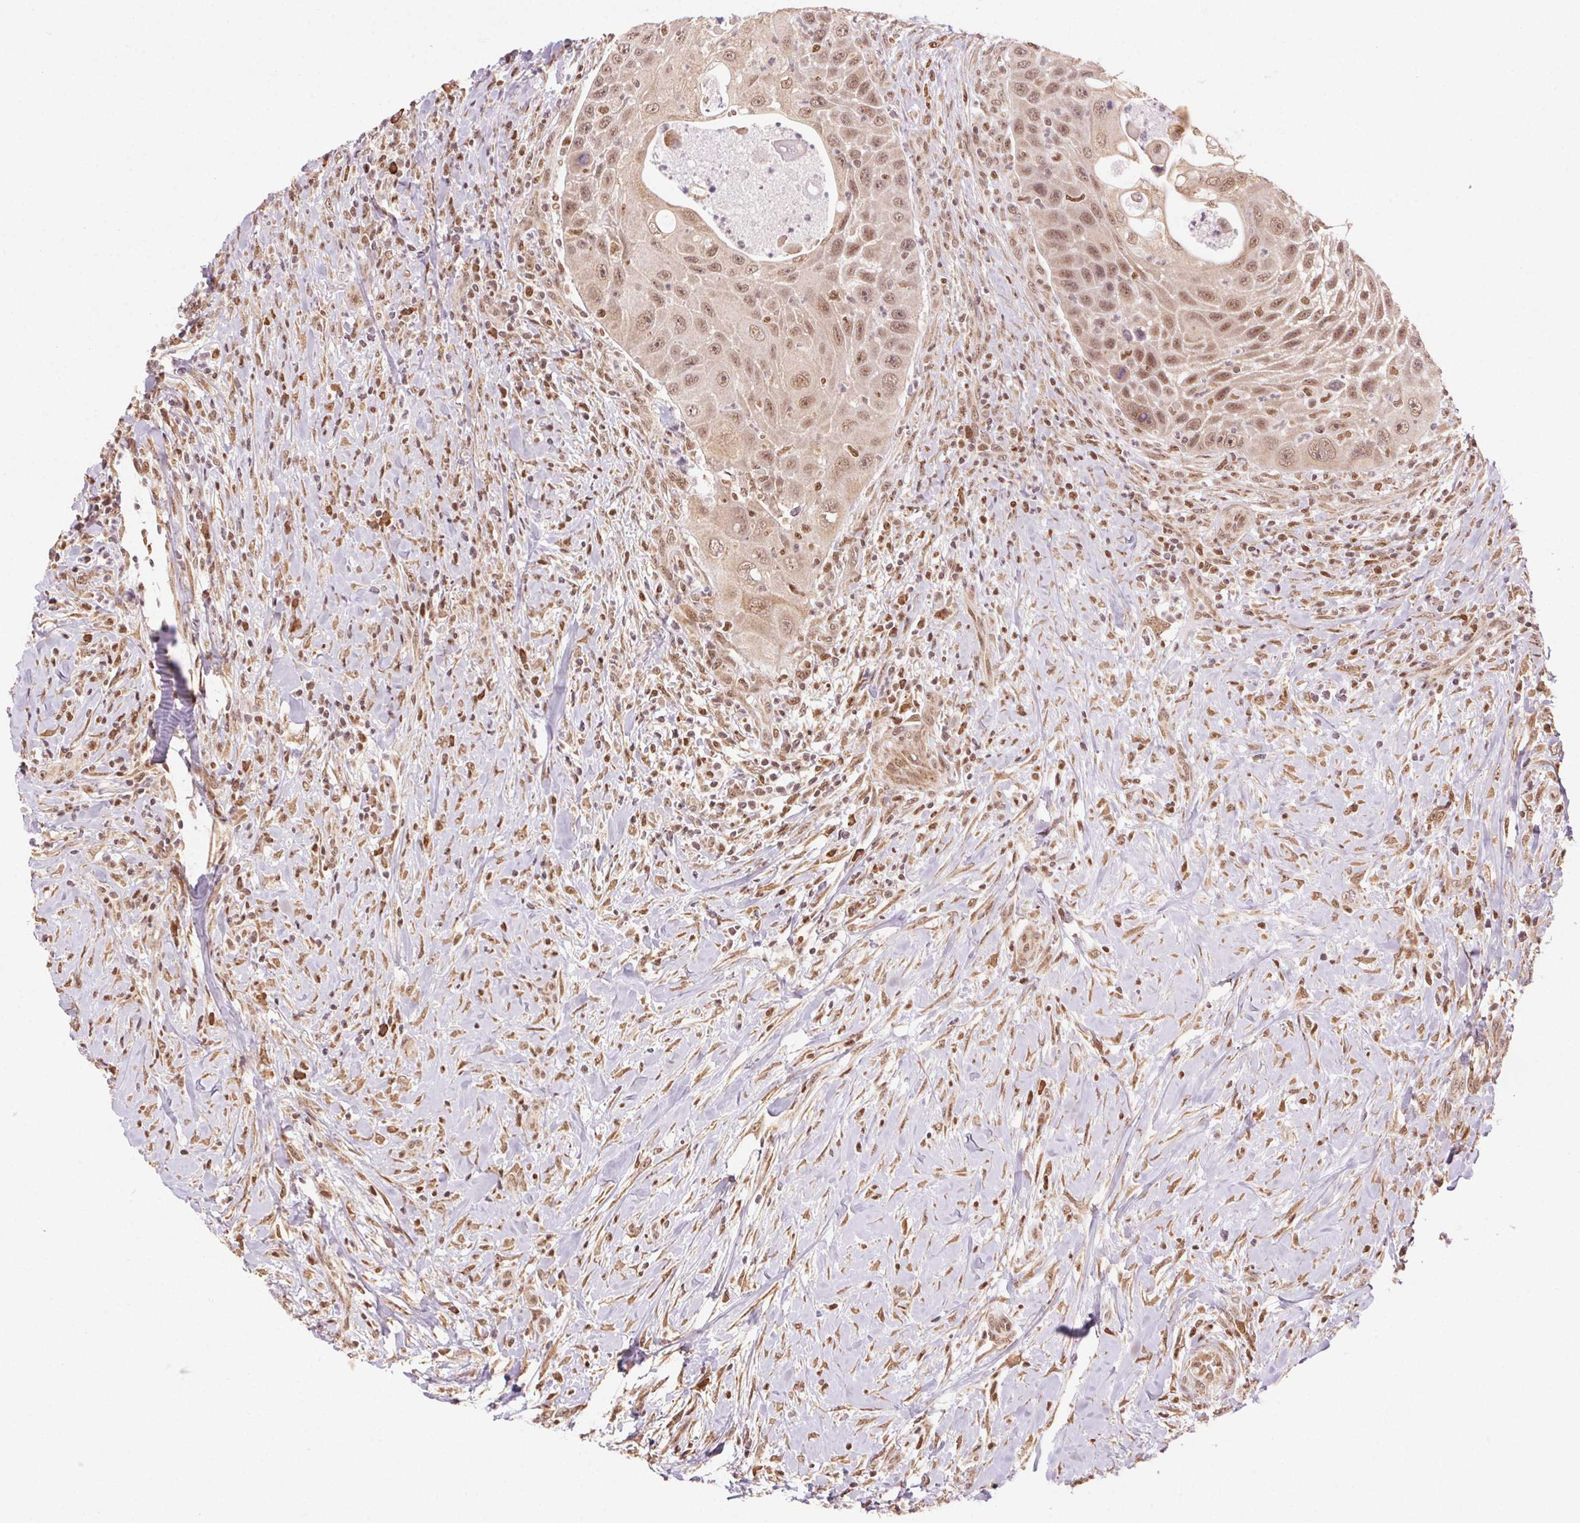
{"staining": {"intensity": "moderate", "quantity": ">75%", "location": "nuclear"}, "tissue": "head and neck cancer", "cell_type": "Tumor cells", "image_type": "cancer", "snomed": [{"axis": "morphology", "description": "Squamous cell carcinoma, NOS"}, {"axis": "topography", "description": "Head-Neck"}], "caption": "Tumor cells exhibit medium levels of moderate nuclear expression in about >75% of cells in head and neck squamous cell carcinoma.", "gene": "TREML4", "patient": {"sex": "male", "age": 69}}